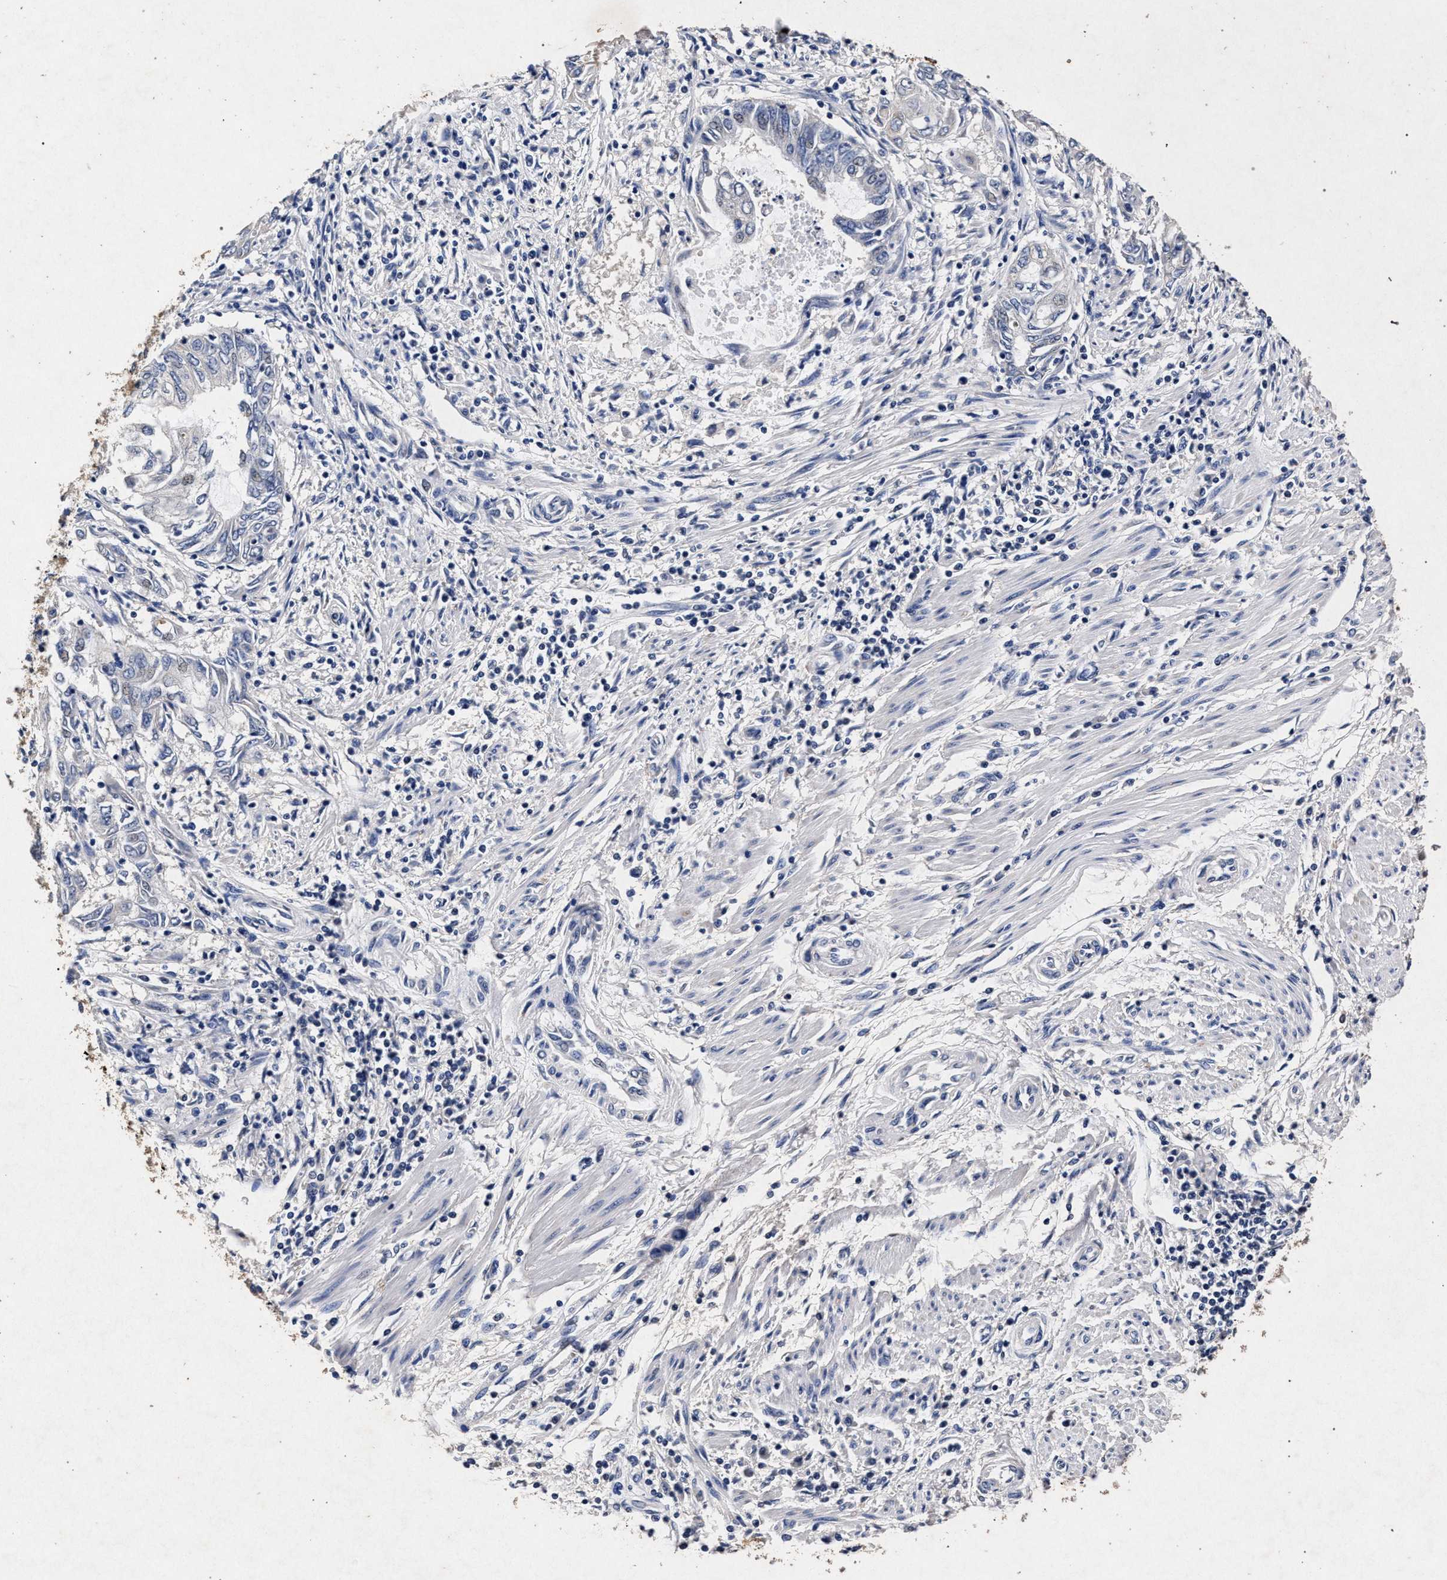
{"staining": {"intensity": "negative", "quantity": "none", "location": "none"}, "tissue": "endometrial cancer", "cell_type": "Tumor cells", "image_type": "cancer", "snomed": [{"axis": "morphology", "description": "Adenocarcinoma, NOS"}, {"axis": "topography", "description": "Uterus"}, {"axis": "topography", "description": "Endometrium"}], "caption": "Immunohistochemistry image of neoplastic tissue: endometrial adenocarcinoma stained with DAB displays no significant protein staining in tumor cells. (Brightfield microscopy of DAB (3,3'-diaminobenzidine) immunohistochemistry at high magnification).", "gene": "ATP1A2", "patient": {"sex": "female", "age": 70}}